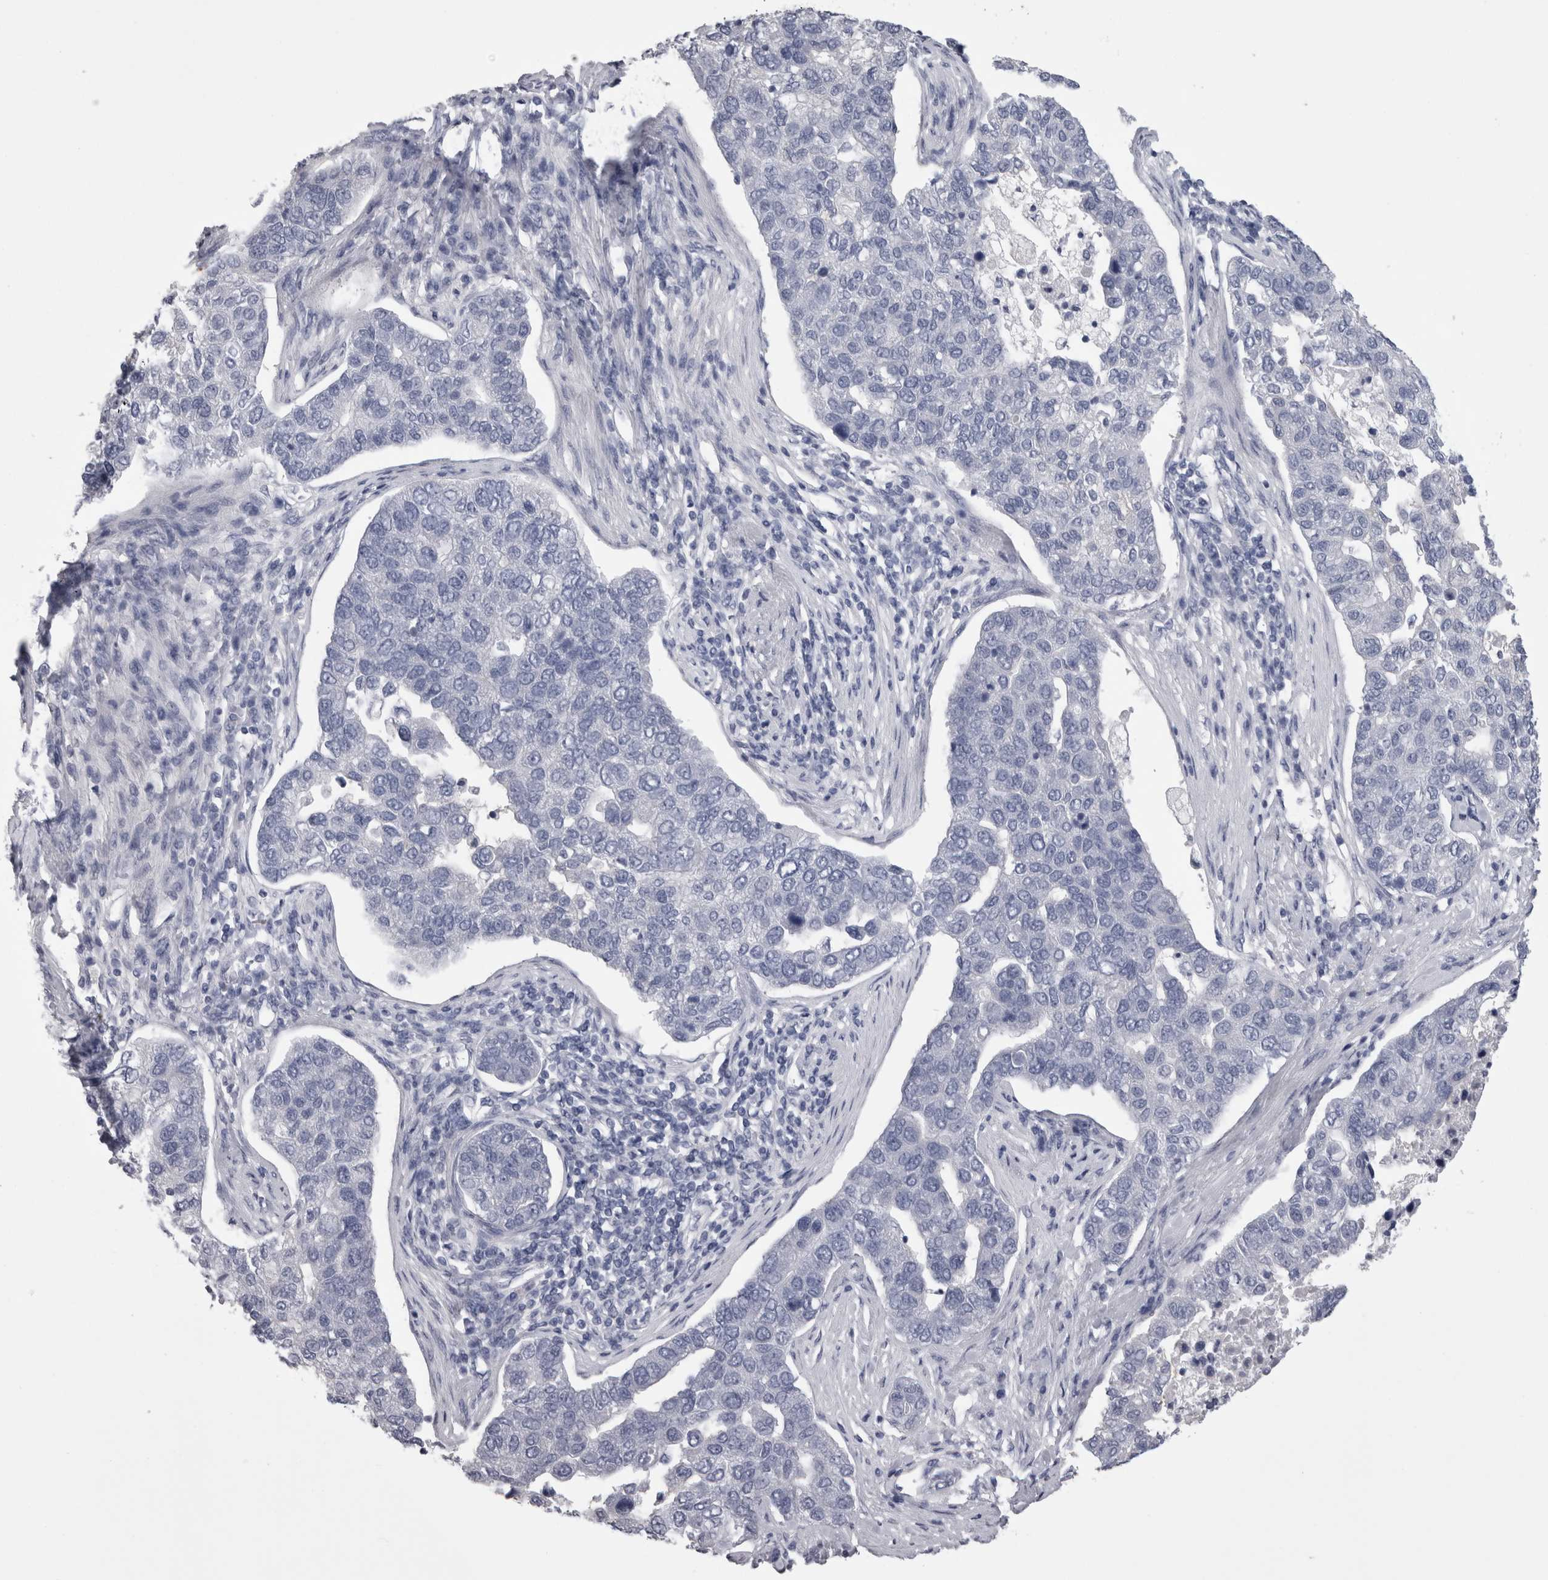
{"staining": {"intensity": "negative", "quantity": "none", "location": "none"}, "tissue": "pancreatic cancer", "cell_type": "Tumor cells", "image_type": "cancer", "snomed": [{"axis": "morphology", "description": "Adenocarcinoma, NOS"}, {"axis": "topography", "description": "Pancreas"}], "caption": "A high-resolution histopathology image shows immunohistochemistry (IHC) staining of pancreatic cancer, which reveals no significant expression in tumor cells.", "gene": "AFMID", "patient": {"sex": "female", "age": 61}}